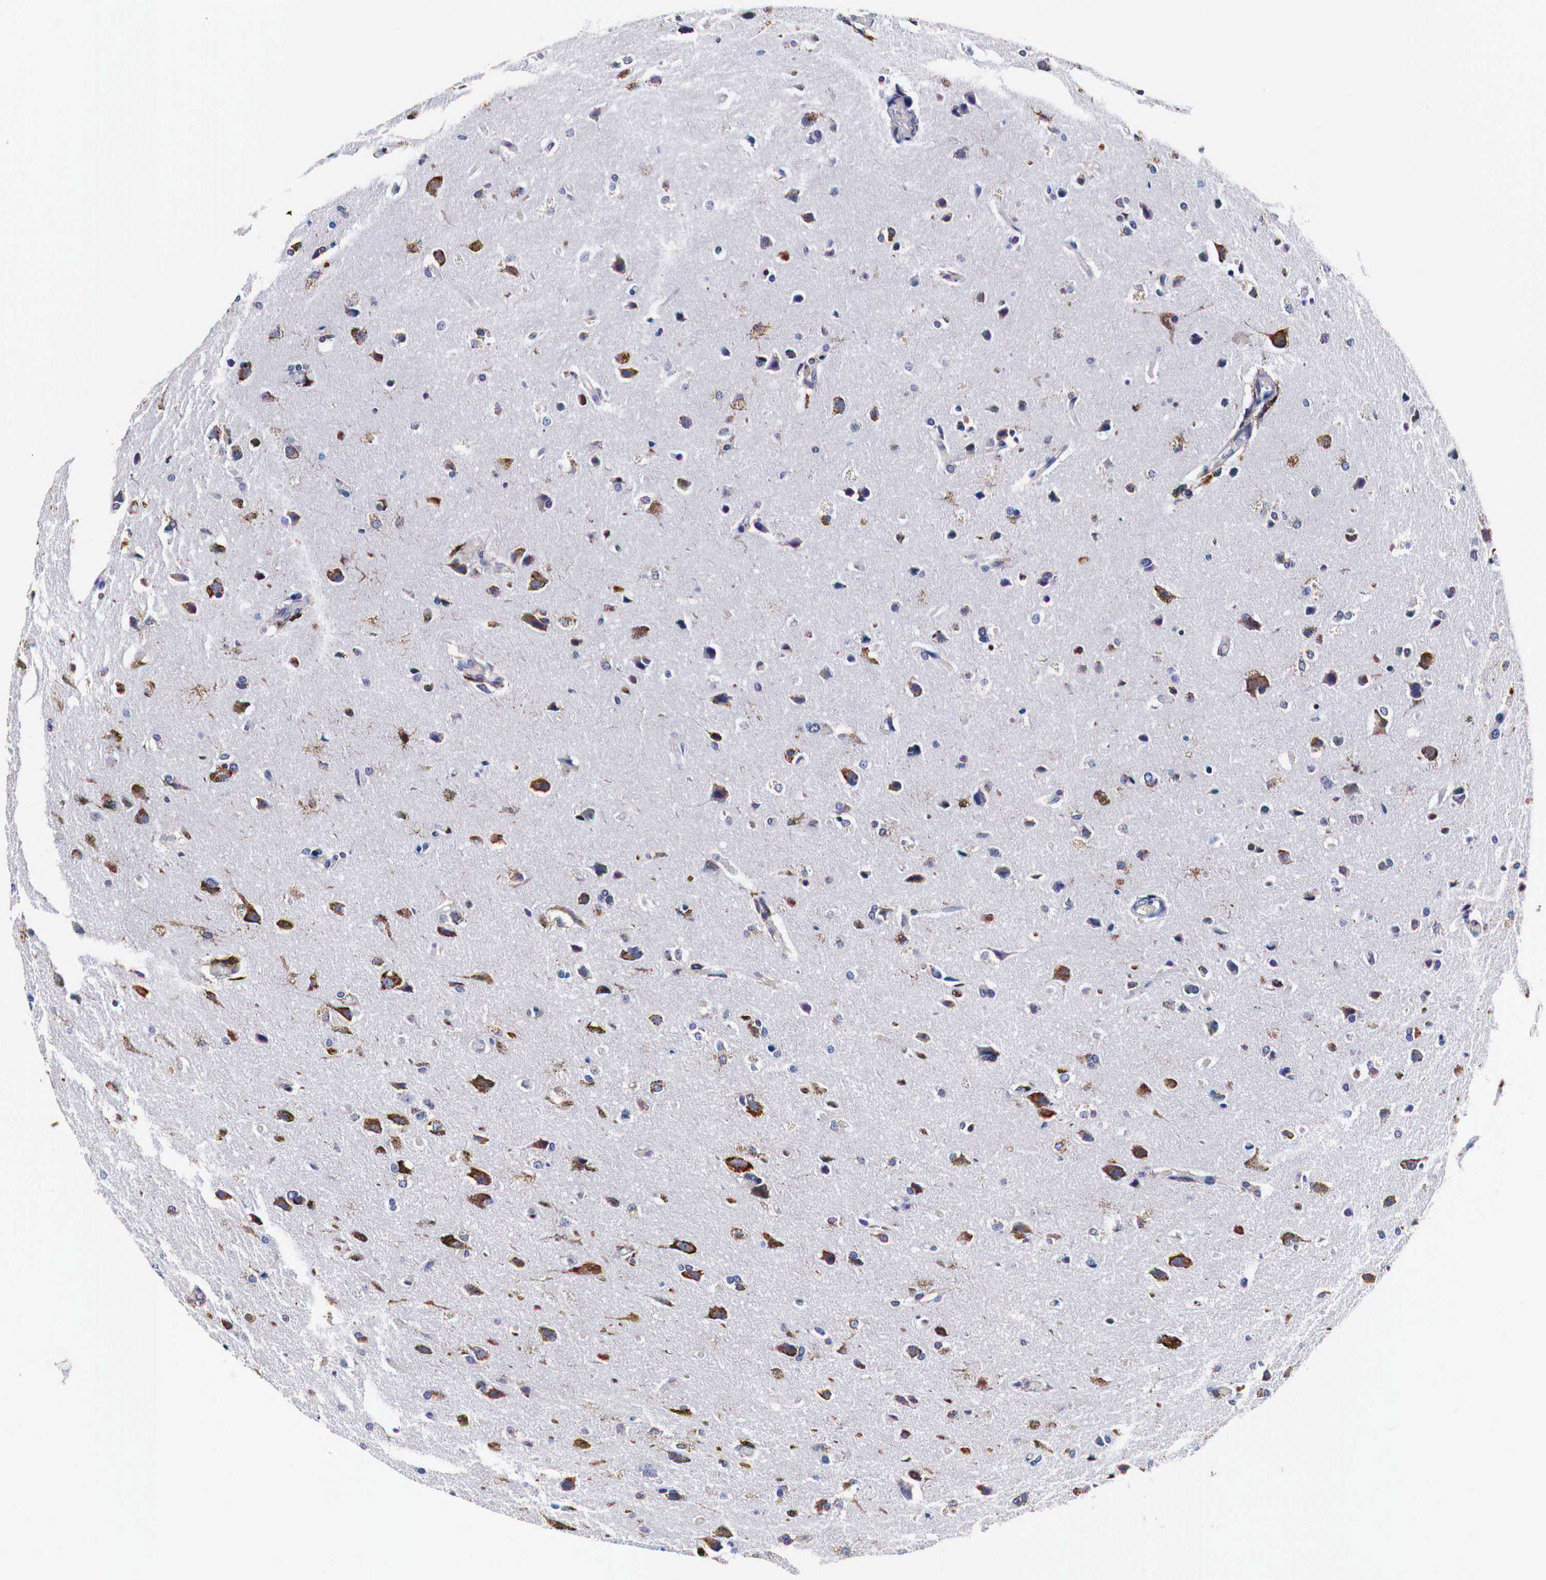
{"staining": {"intensity": "strong", "quantity": "<25%", "location": "cytoplasmic/membranous"}, "tissue": "glioma", "cell_type": "Tumor cells", "image_type": "cancer", "snomed": [{"axis": "morphology", "description": "Glioma, malignant, High grade"}, {"axis": "topography", "description": "Brain"}], "caption": "This micrograph demonstrates immunohistochemistry staining of human glioma, with medium strong cytoplasmic/membranous positivity in approximately <25% of tumor cells.", "gene": "CKAP4", "patient": {"sex": "male", "age": 68}}